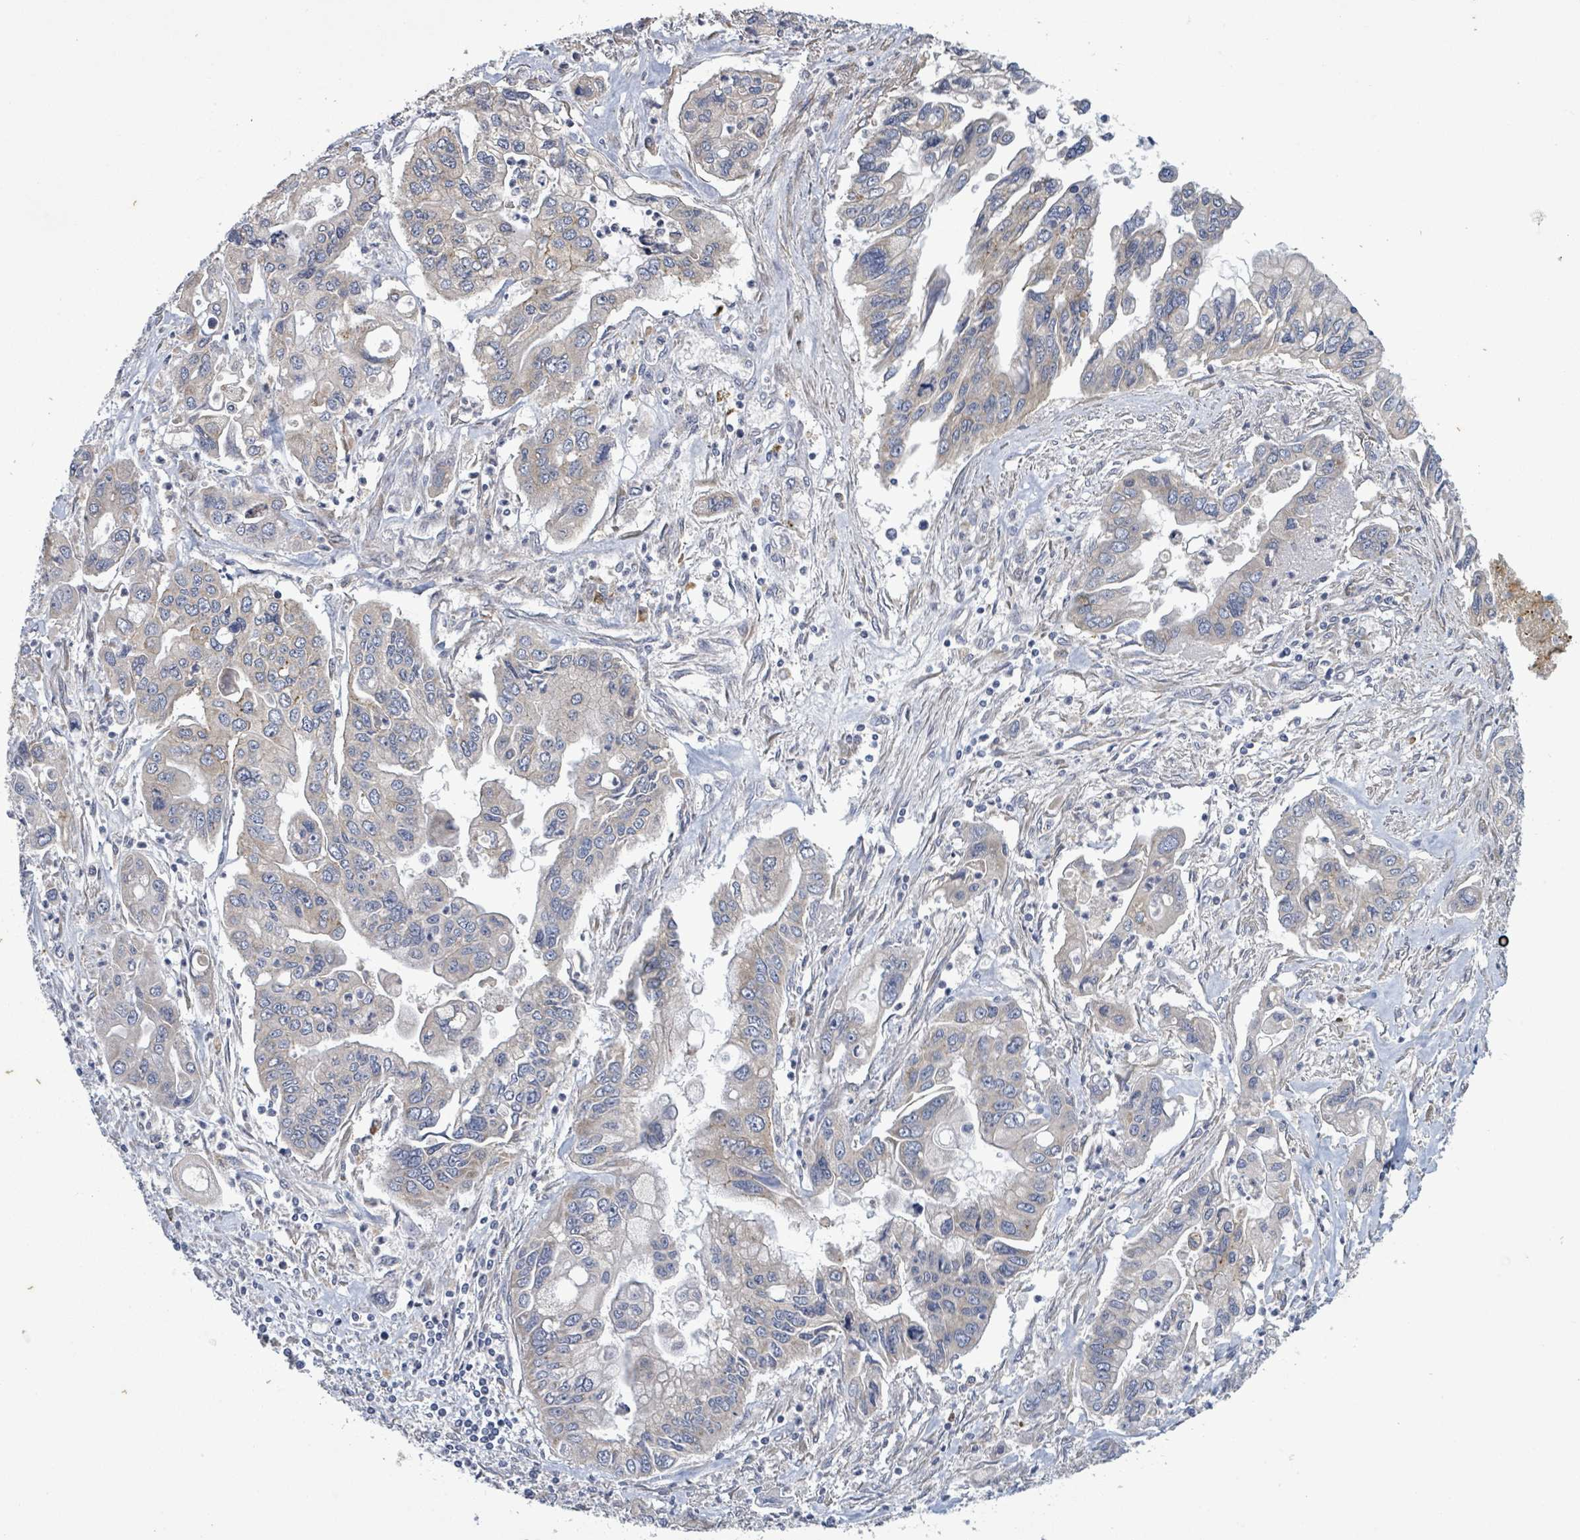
{"staining": {"intensity": "negative", "quantity": "none", "location": "none"}, "tissue": "pancreatic cancer", "cell_type": "Tumor cells", "image_type": "cancer", "snomed": [{"axis": "morphology", "description": "Adenocarcinoma, NOS"}, {"axis": "topography", "description": "Pancreas"}], "caption": "Image shows no protein staining in tumor cells of pancreatic adenocarcinoma tissue. The staining is performed using DAB (3,3'-diaminobenzidine) brown chromogen with nuclei counter-stained in using hematoxylin.", "gene": "ATP13A1", "patient": {"sex": "male", "age": 62}}